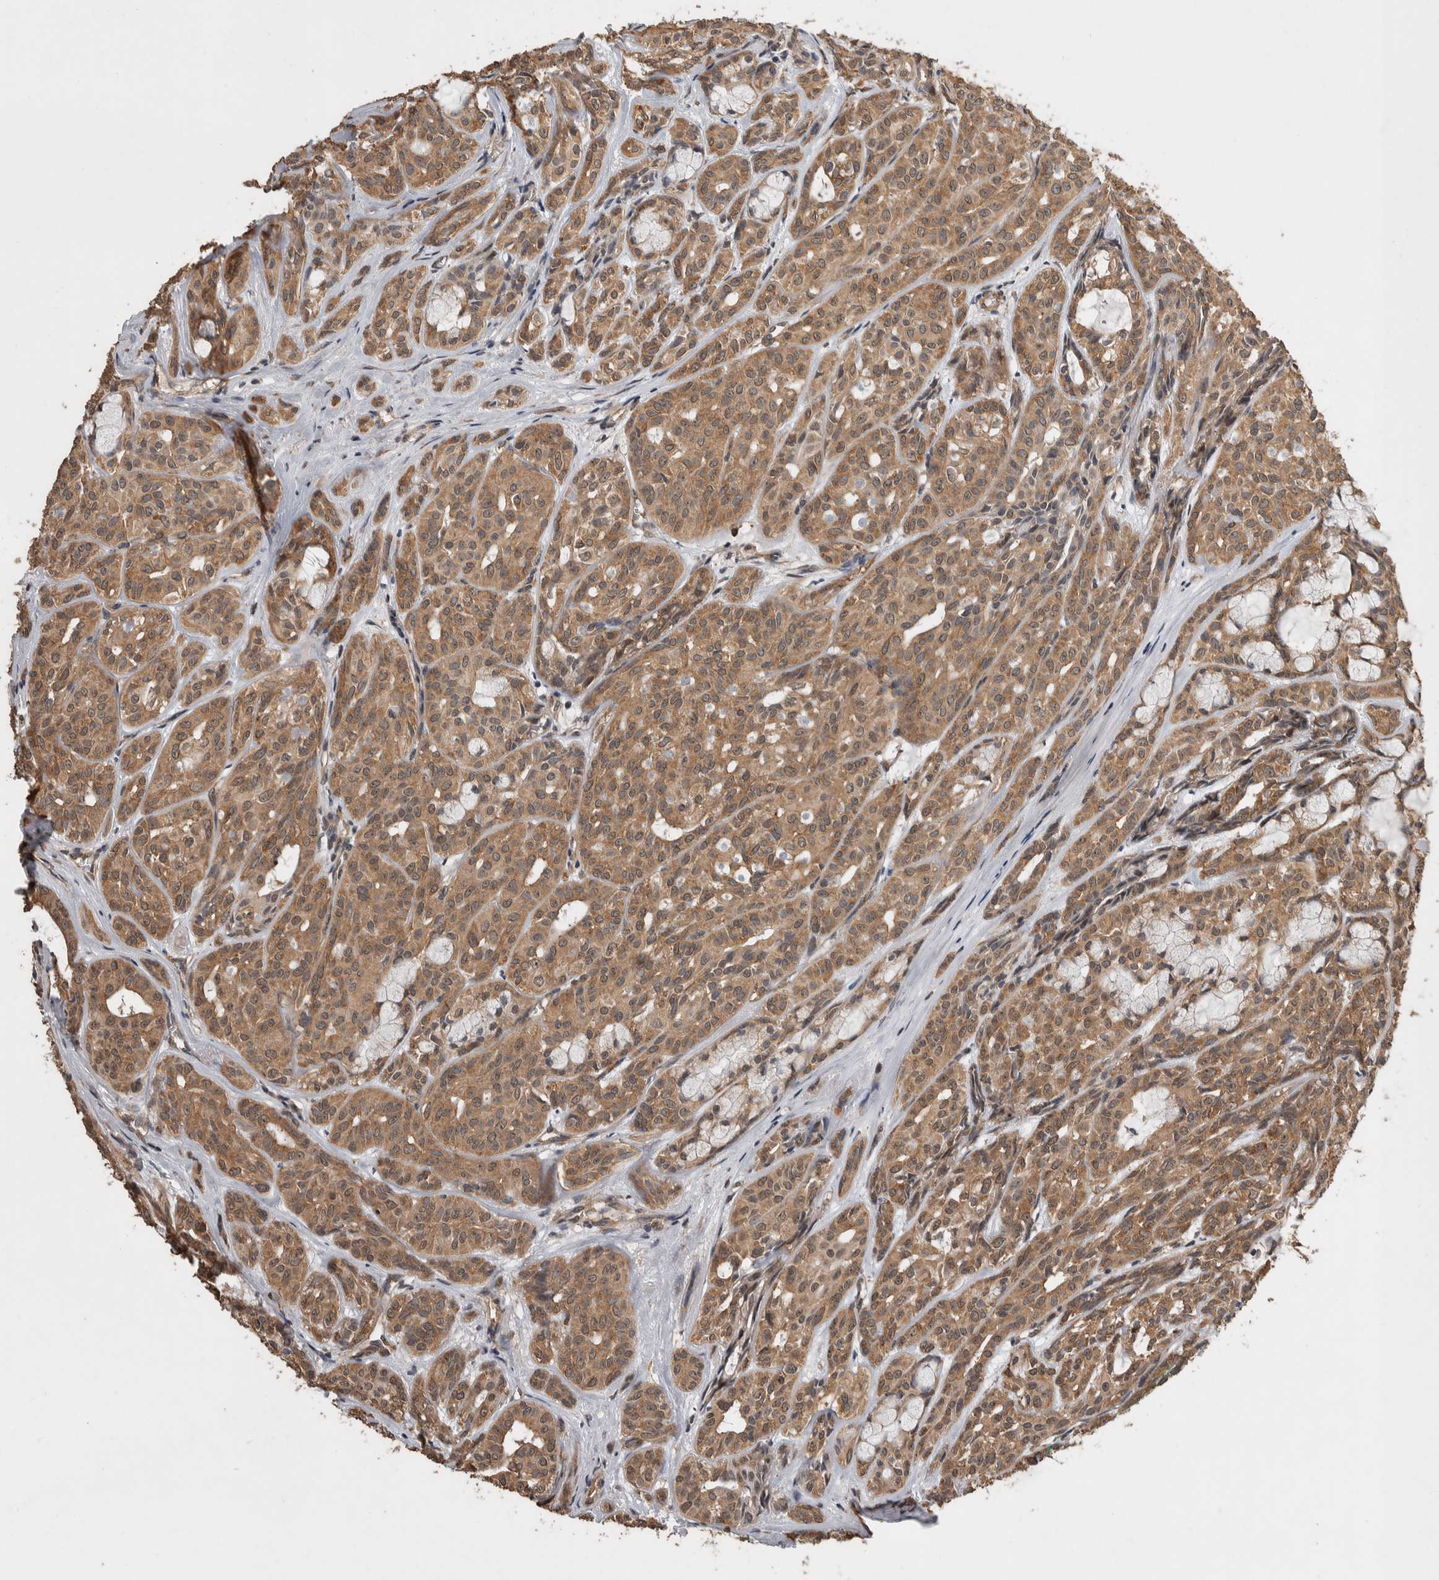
{"staining": {"intensity": "moderate", "quantity": ">75%", "location": "cytoplasmic/membranous"}, "tissue": "head and neck cancer", "cell_type": "Tumor cells", "image_type": "cancer", "snomed": [{"axis": "morphology", "description": "Adenocarcinoma, NOS"}, {"axis": "topography", "description": "Salivary gland, NOS"}, {"axis": "topography", "description": "Head-Neck"}], "caption": "The histopathology image exhibits staining of head and neck adenocarcinoma, revealing moderate cytoplasmic/membranous protein staining (brown color) within tumor cells.", "gene": "DVL2", "patient": {"sex": "female", "age": 76}}